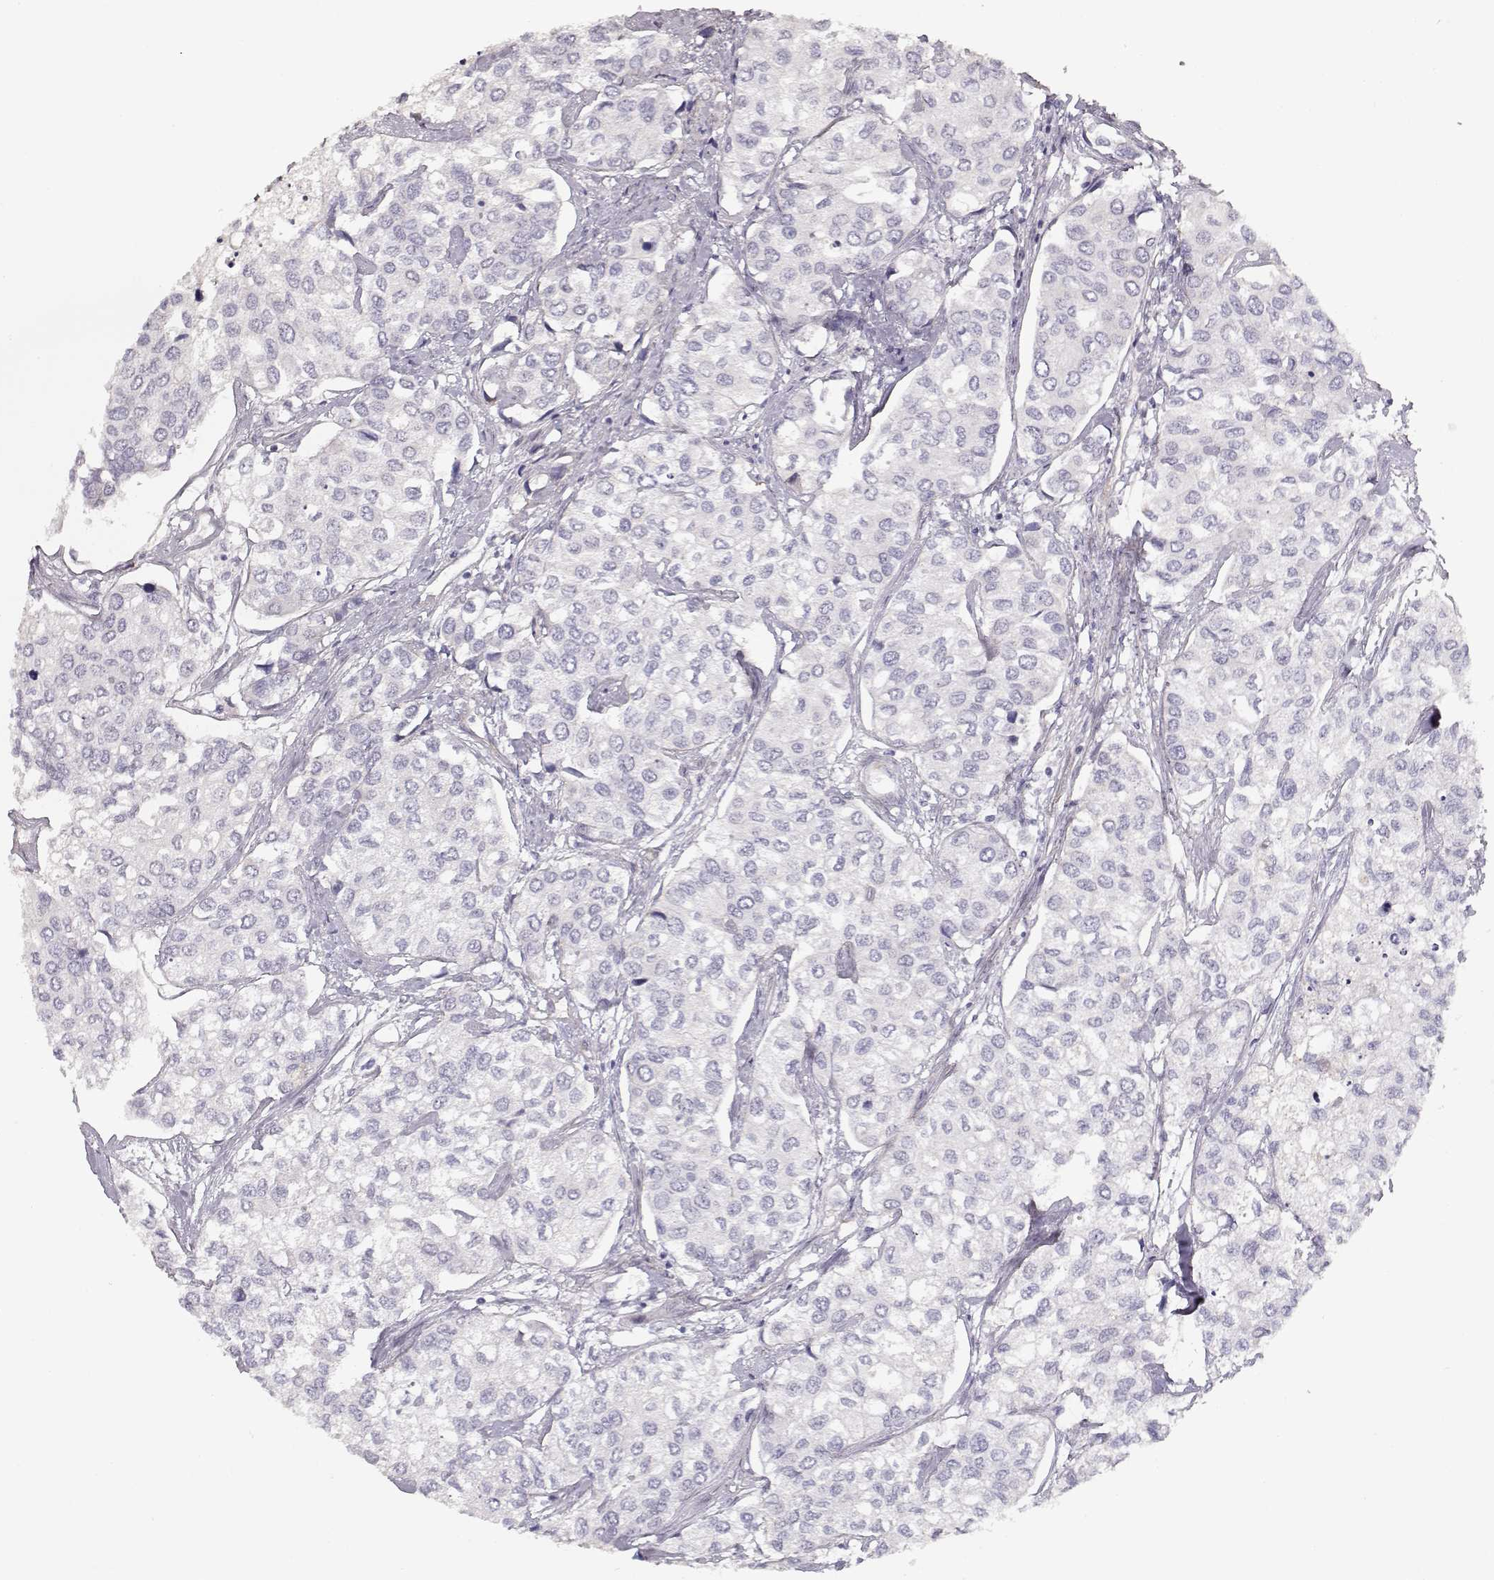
{"staining": {"intensity": "negative", "quantity": "none", "location": "none"}, "tissue": "urothelial cancer", "cell_type": "Tumor cells", "image_type": "cancer", "snomed": [{"axis": "morphology", "description": "Urothelial carcinoma, High grade"}, {"axis": "topography", "description": "Urinary bladder"}], "caption": "Immunohistochemistry (IHC) micrograph of urothelial cancer stained for a protein (brown), which displays no staining in tumor cells.", "gene": "LAMC1", "patient": {"sex": "male", "age": 73}}